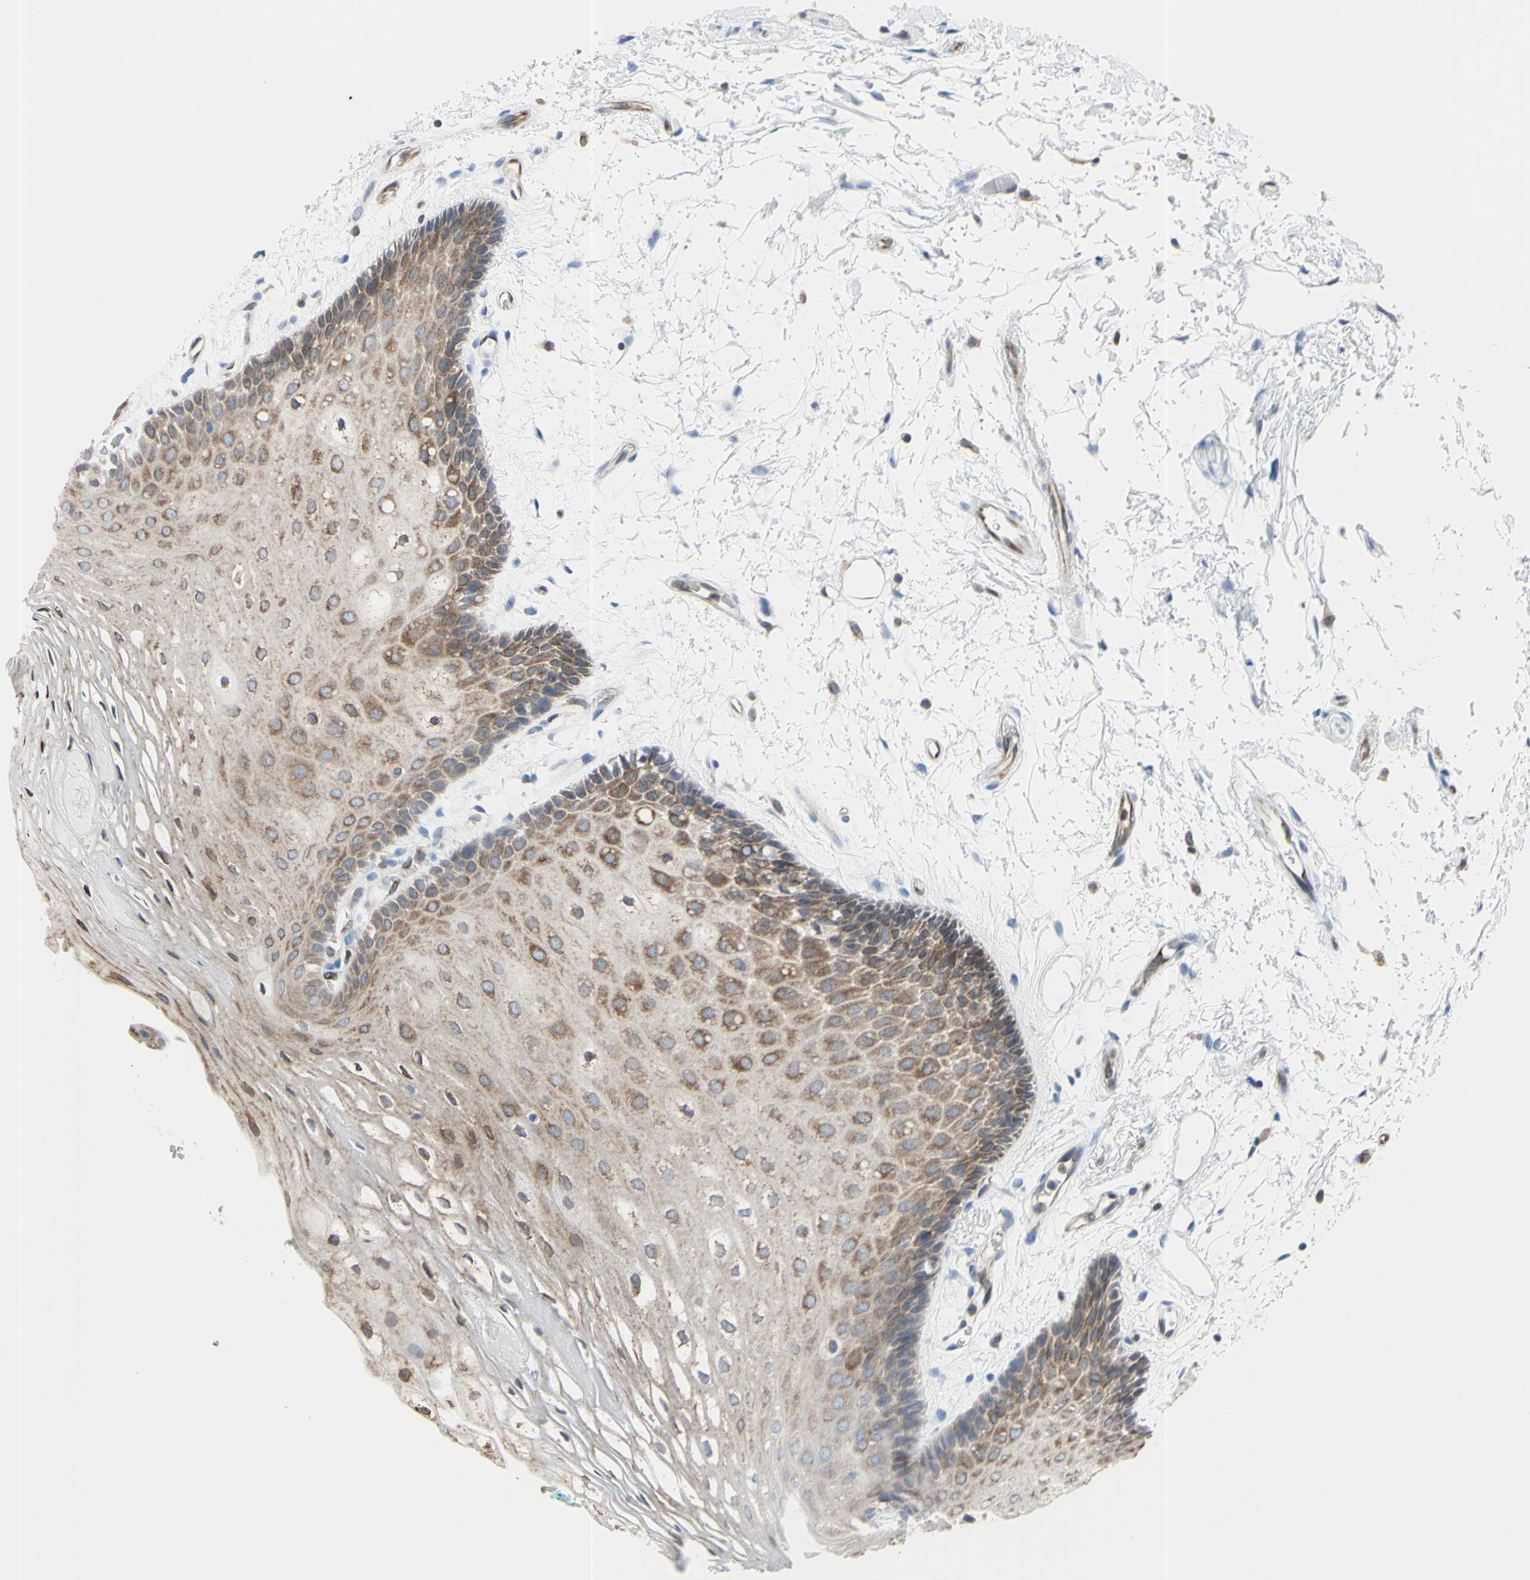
{"staining": {"intensity": "moderate", "quantity": ">75%", "location": "cytoplasmic/membranous"}, "tissue": "oral mucosa", "cell_type": "Squamous epithelial cells", "image_type": "normal", "snomed": [{"axis": "morphology", "description": "Normal tissue, NOS"}, {"axis": "topography", "description": "Skeletal muscle"}, {"axis": "topography", "description": "Oral tissue"}, {"axis": "topography", "description": "Peripheral nerve tissue"}], "caption": "This image demonstrates normal oral mucosa stained with IHC to label a protein in brown. The cytoplasmic/membranous of squamous epithelial cells show moderate positivity for the protein. Nuclei are counter-stained blue.", "gene": "MGST2", "patient": {"sex": "female", "age": 84}}